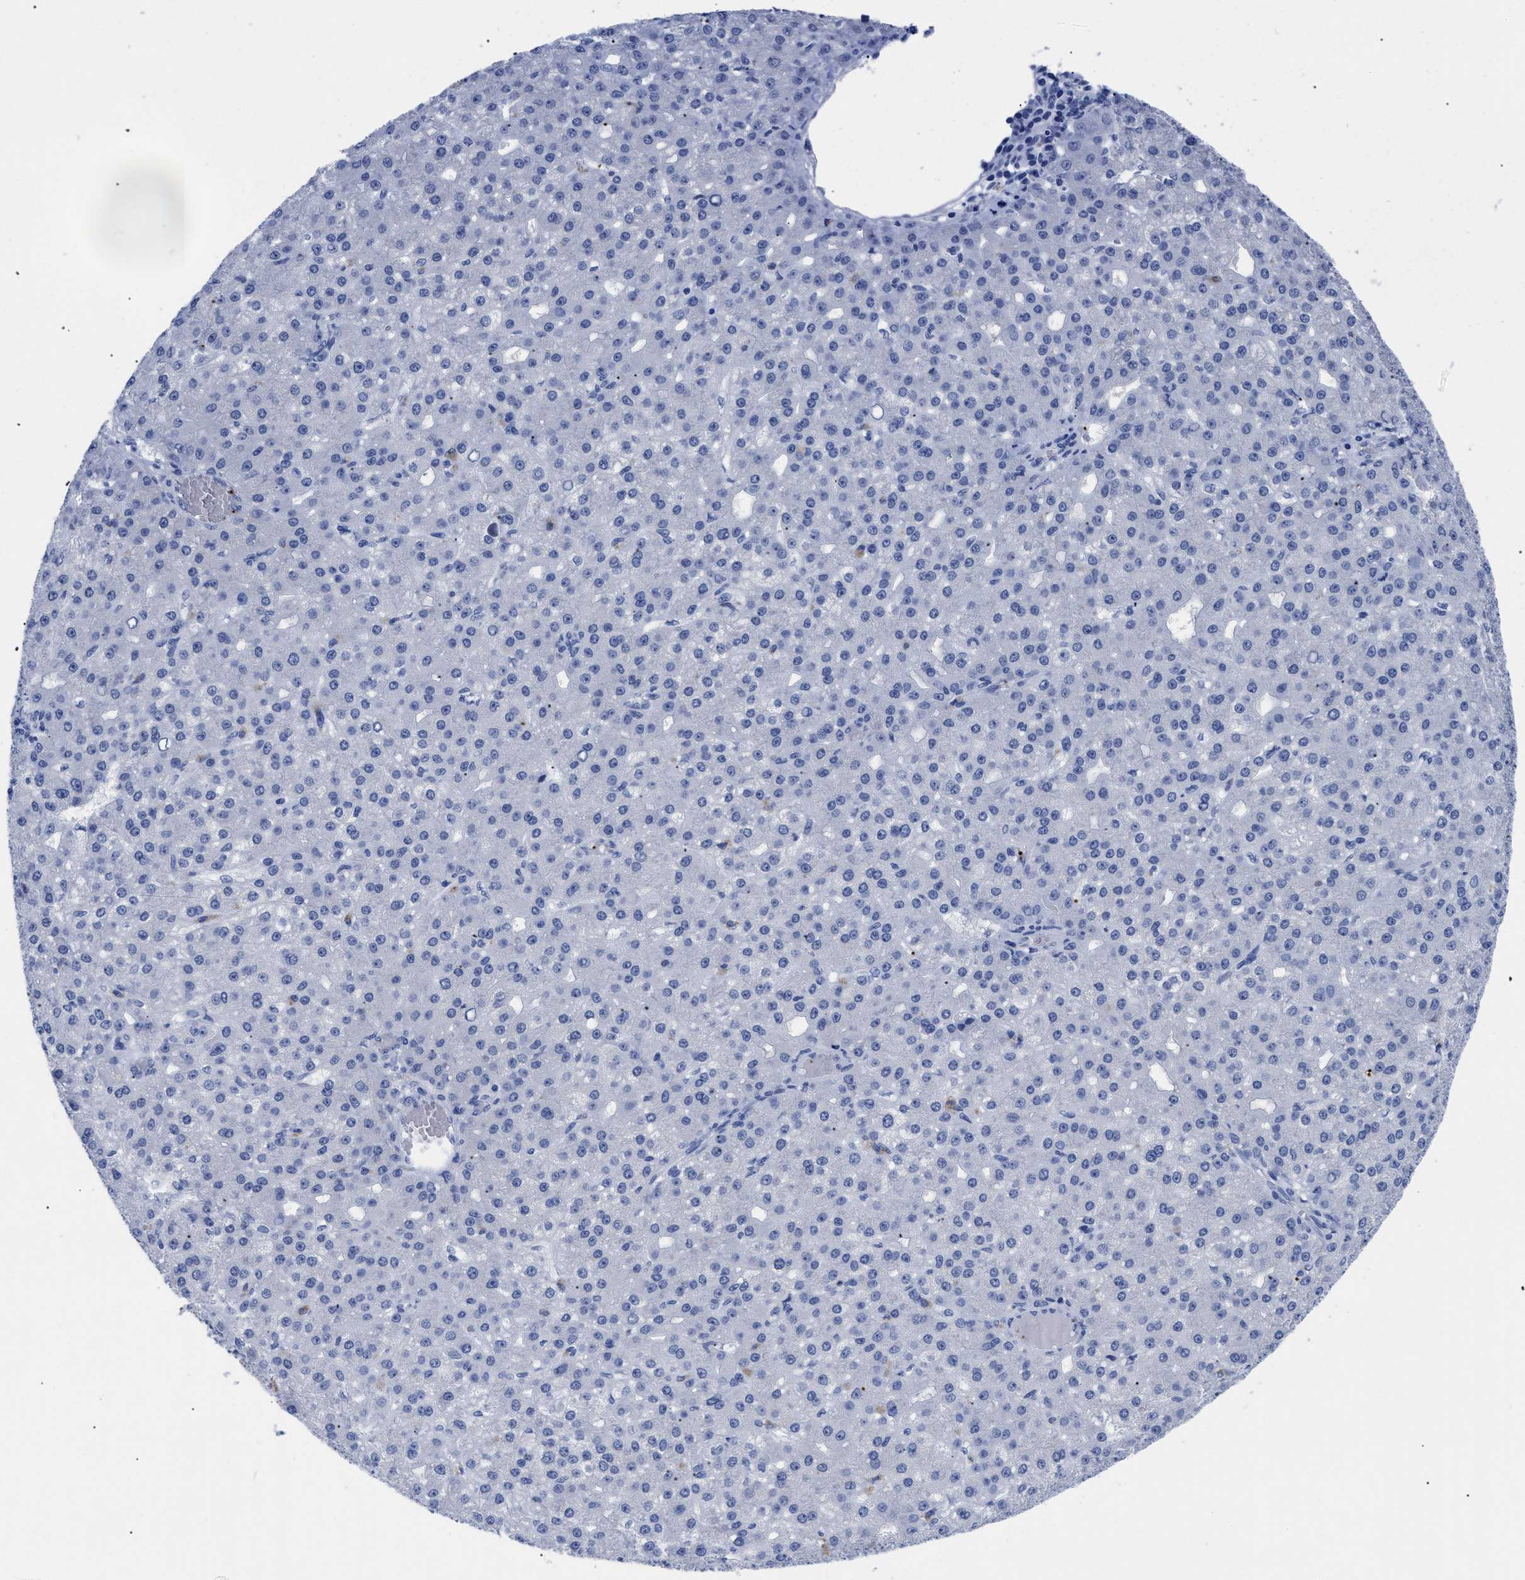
{"staining": {"intensity": "negative", "quantity": "none", "location": "none"}, "tissue": "liver cancer", "cell_type": "Tumor cells", "image_type": "cancer", "snomed": [{"axis": "morphology", "description": "Carcinoma, Hepatocellular, NOS"}, {"axis": "topography", "description": "Liver"}], "caption": "Immunohistochemical staining of liver hepatocellular carcinoma shows no significant expression in tumor cells.", "gene": "TREML1", "patient": {"sex": "male", "age": 67}}